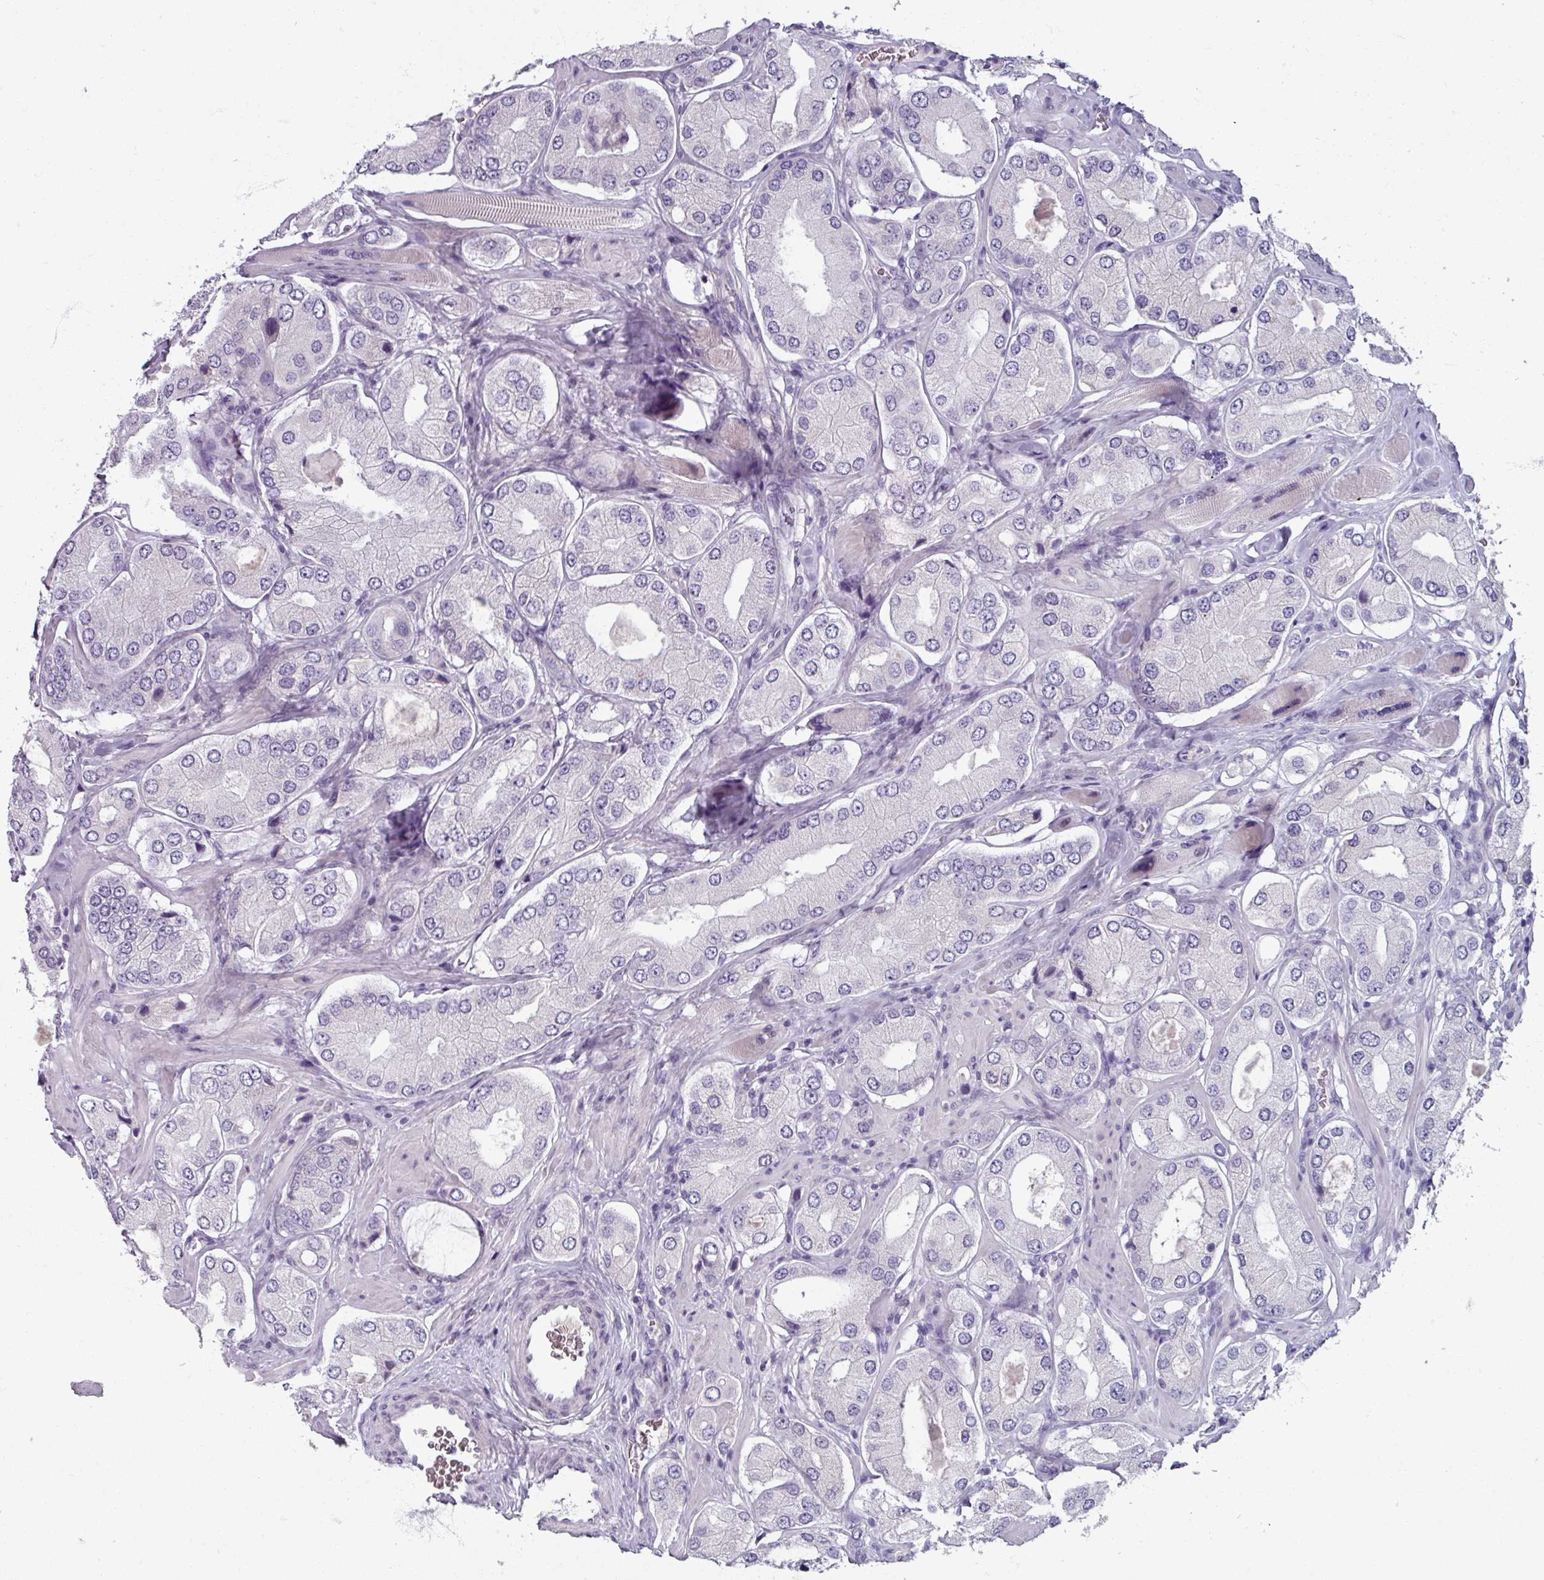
{"staining": {"intensity": "negative", "quantity": "none", "location": "none"}, "tissue": "prostate cancer", "cell_type": "Tumor cells", "image_type": "cancer", "snomed": [{"axis": "morphology", "description": "Adenocarcinoma, Low grade"}, {"axis": "topography", "description": "Prostate"}], "caption": "Immunohistochemistry photomicrograph of neoplastic tissue: prostate cancer (low-grade adenocarcinoma) stained with DAB (3,3'-diaminobenzidine) displays no significant protein expression in tumor cells.", "gene": "SMIM11", "patient": {"sex": "male", "age": 42}}